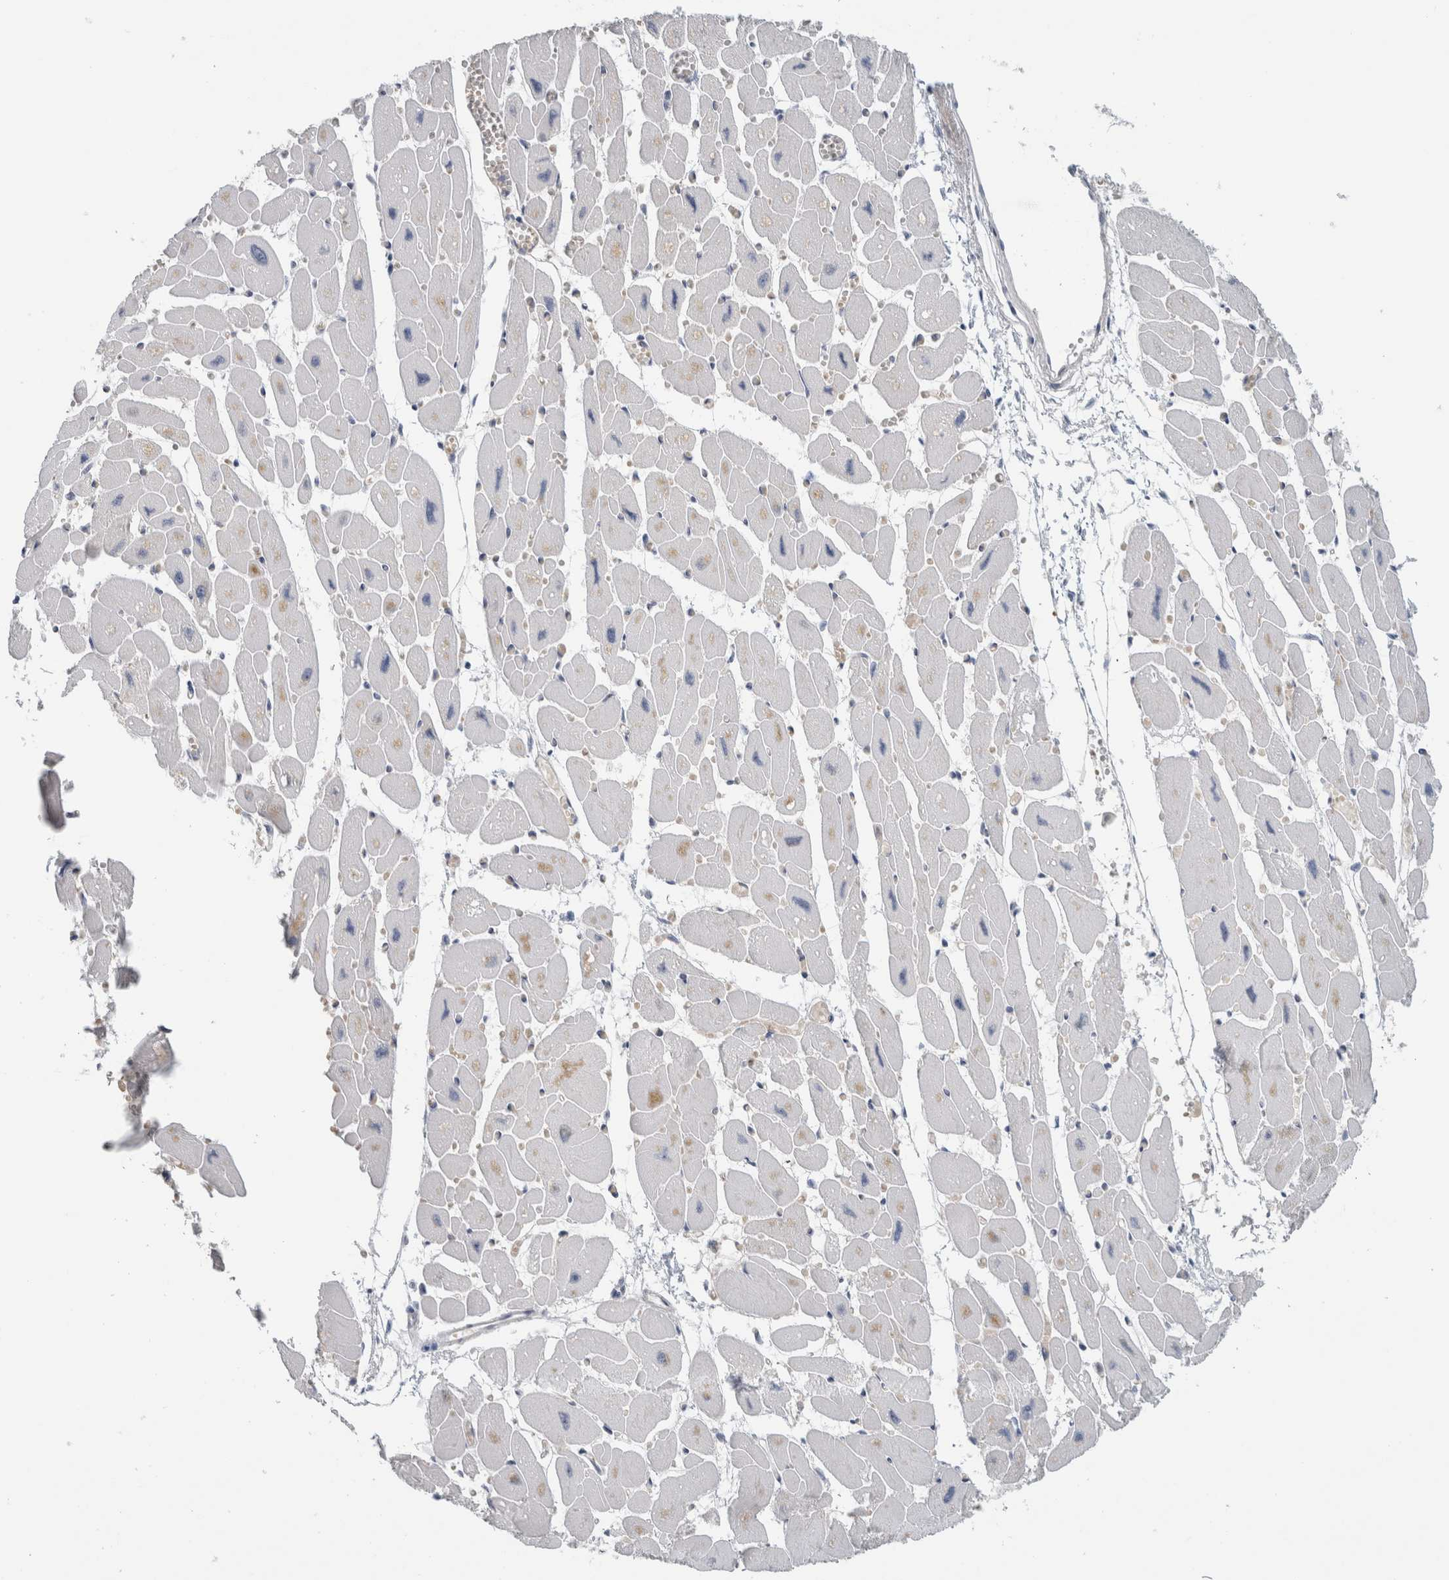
{"staining": {"intensity": "weak", "quantity": "<25%", "location": "cytoplasmic/membranous"}, "tissue": "heart muscle", "cell_type": "Cardiomyocytes", "image_type": "normal", "snomed": [{"axis": "morphology", "description": "Normal tissue, NOS"}, {"axis": "topography", "description": "Heart"}], "caption": "Immunohistochemical staining of benign heart muscle demonstrates no significant positivity in cardiomyocytes.", "gene": "FMR1NB", "patient": {"sex": "female", "age": 54}}